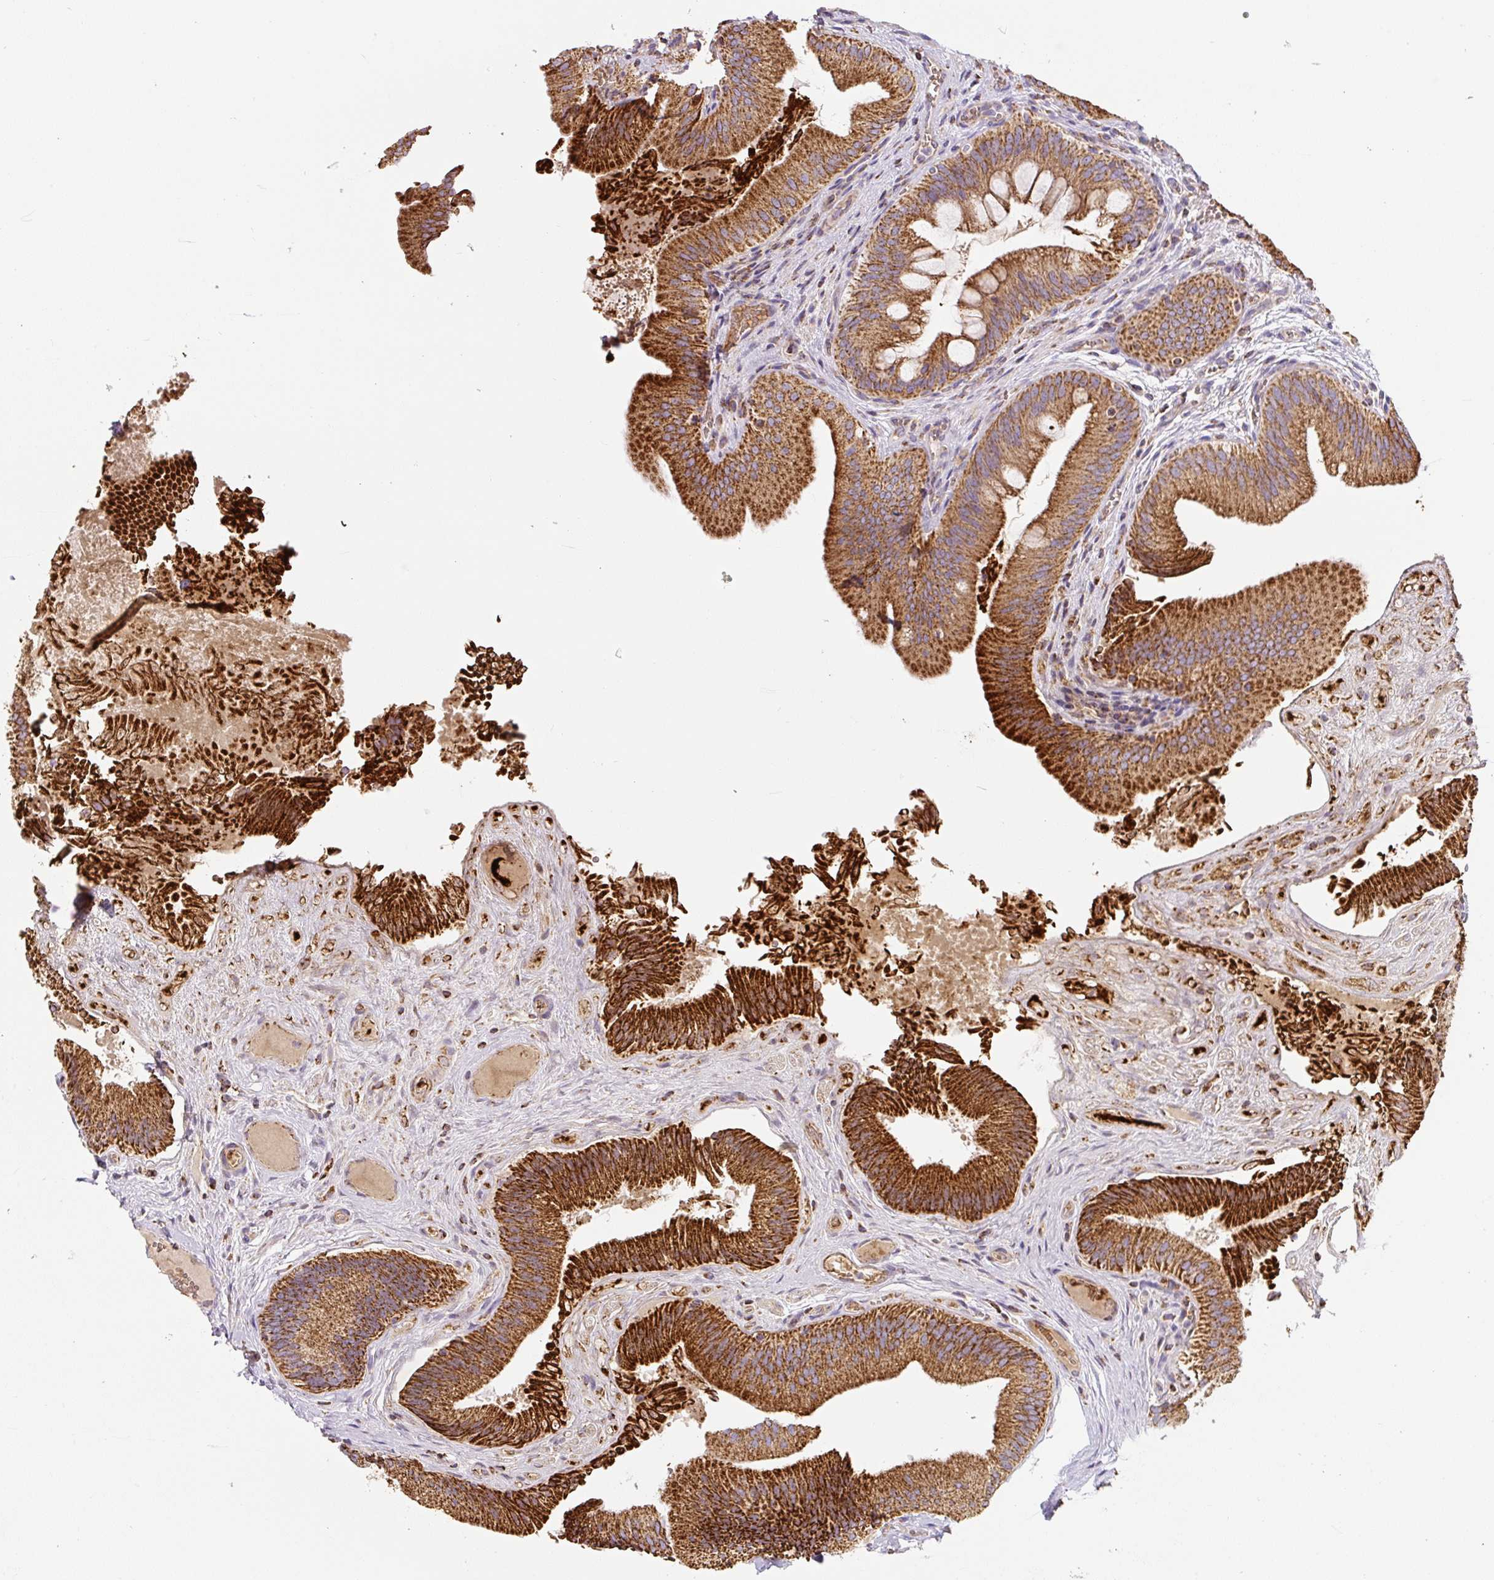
{"staining": {"intensity": "strong", "quantity": ">75%", "location": "cytoplasmic/membranous"}, "tissue": "gallbladder", "cell_type": "Glandular cells", "image_type": "normal", "snomed": [{"axis": "morphology", "description": "Normal tissue, NOS"}, {"axis": "topography", "description": "Gallbladder"}], "caption": "An image of human gallbladder stained for a protein demonstrates strong cytoplasmic/membranous brown staining in glandular cells. Using DAB (3,3'-diaminobenzidine) (brown) and hematoxylin (blue) stains, captured at high magnification using brightfield microscopy.", "gene": "MT", "patient": {"sex": "male", "age": 17}}